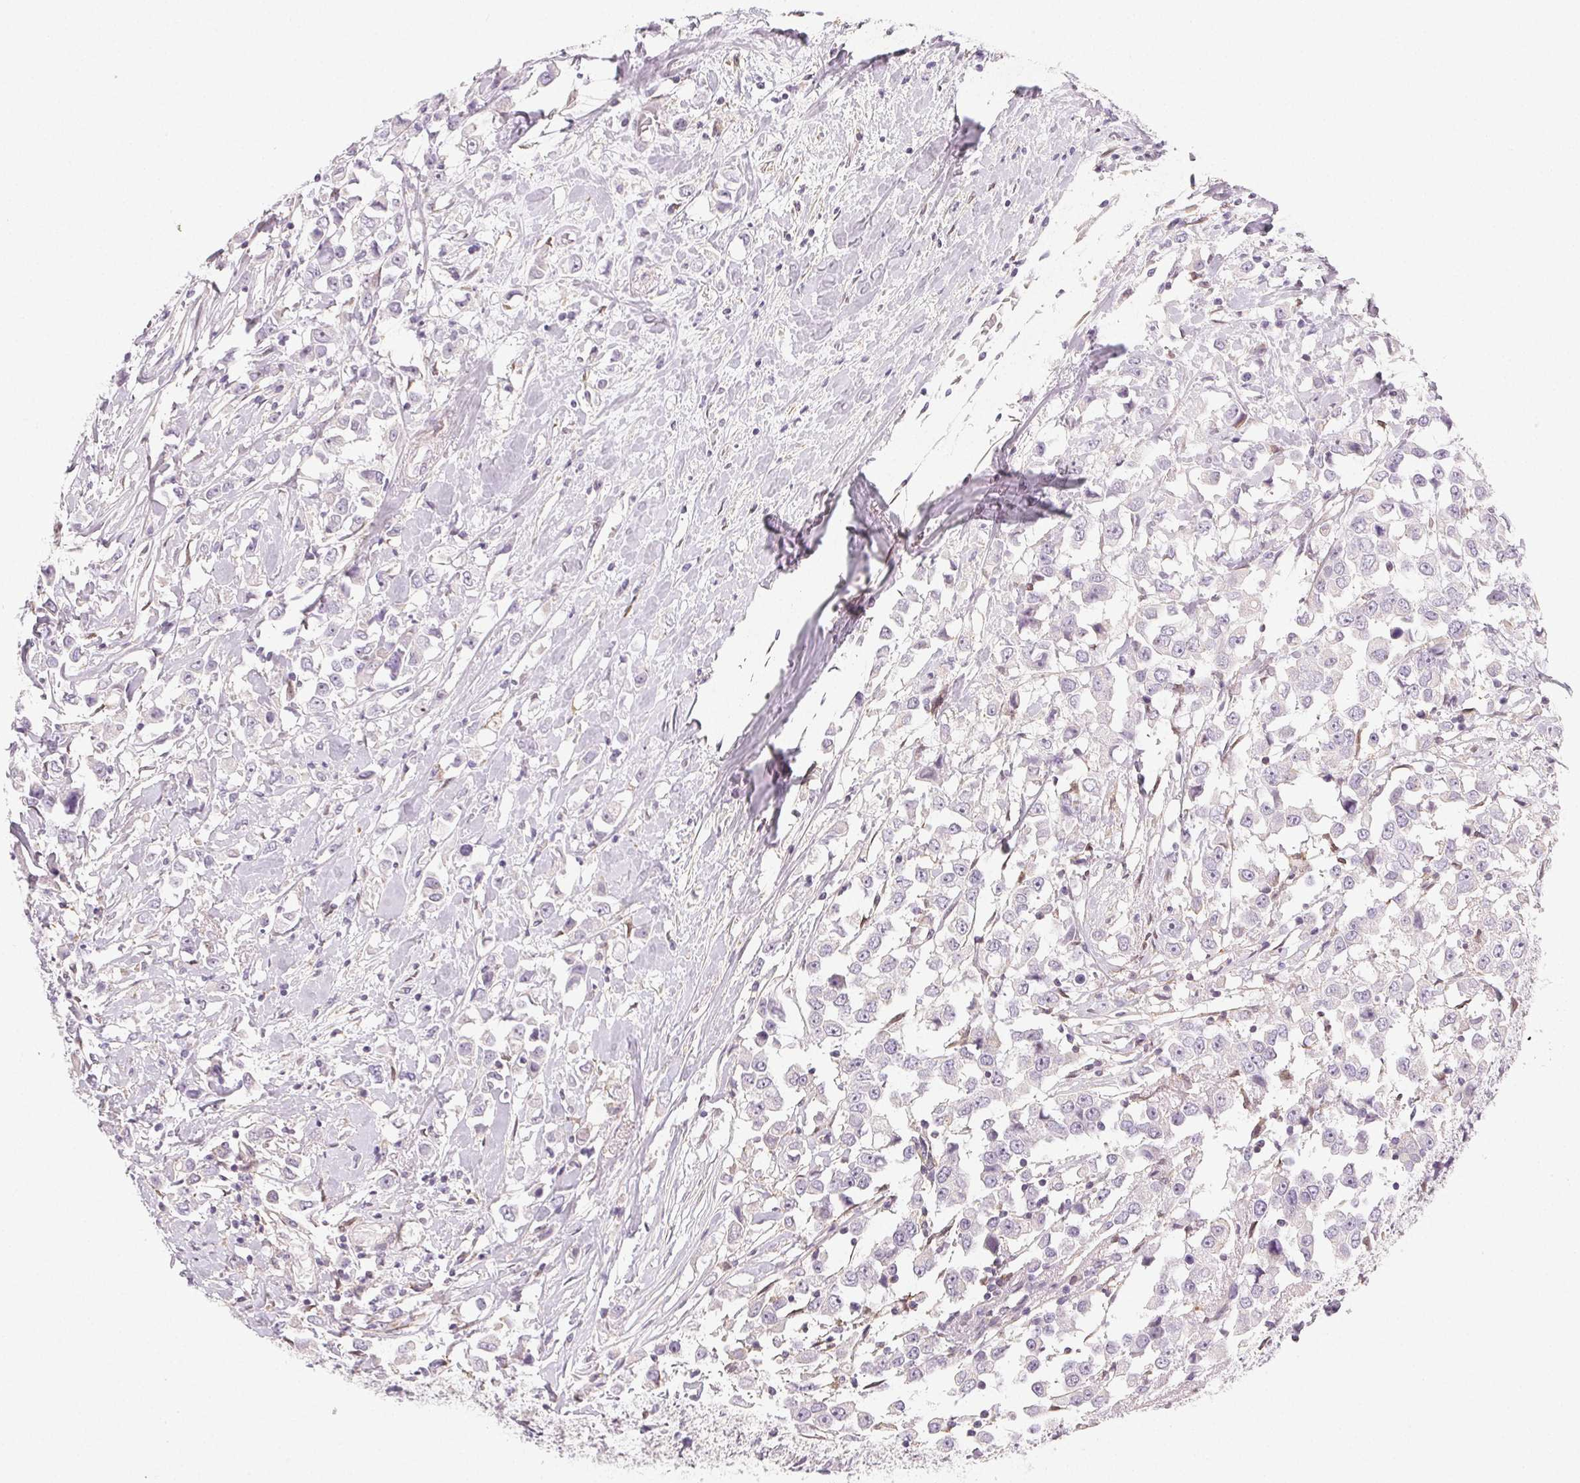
{"staining": {"intensity": "negative", "quantity": "none", "location": "none"}, "tissue": "breast cancer", "cell_type": "Tumor cells", "image_type": "cancer", "snomed": [{"axis": "morphology", "description": "Duct carcinoma"}, {"axis": "topography", "description": "Breast"}], "caption": "Immunohistochemistry (IHC) micrograph of breast intraductal carcinoma stained for a protein (brown), which reveals no positivity in tumor cells. (Immunohistochemistry (IHC), brightfield microscopy, high magnification).", "gene": "LRRC23", "patient": {"sex": "female", "age": 61}}